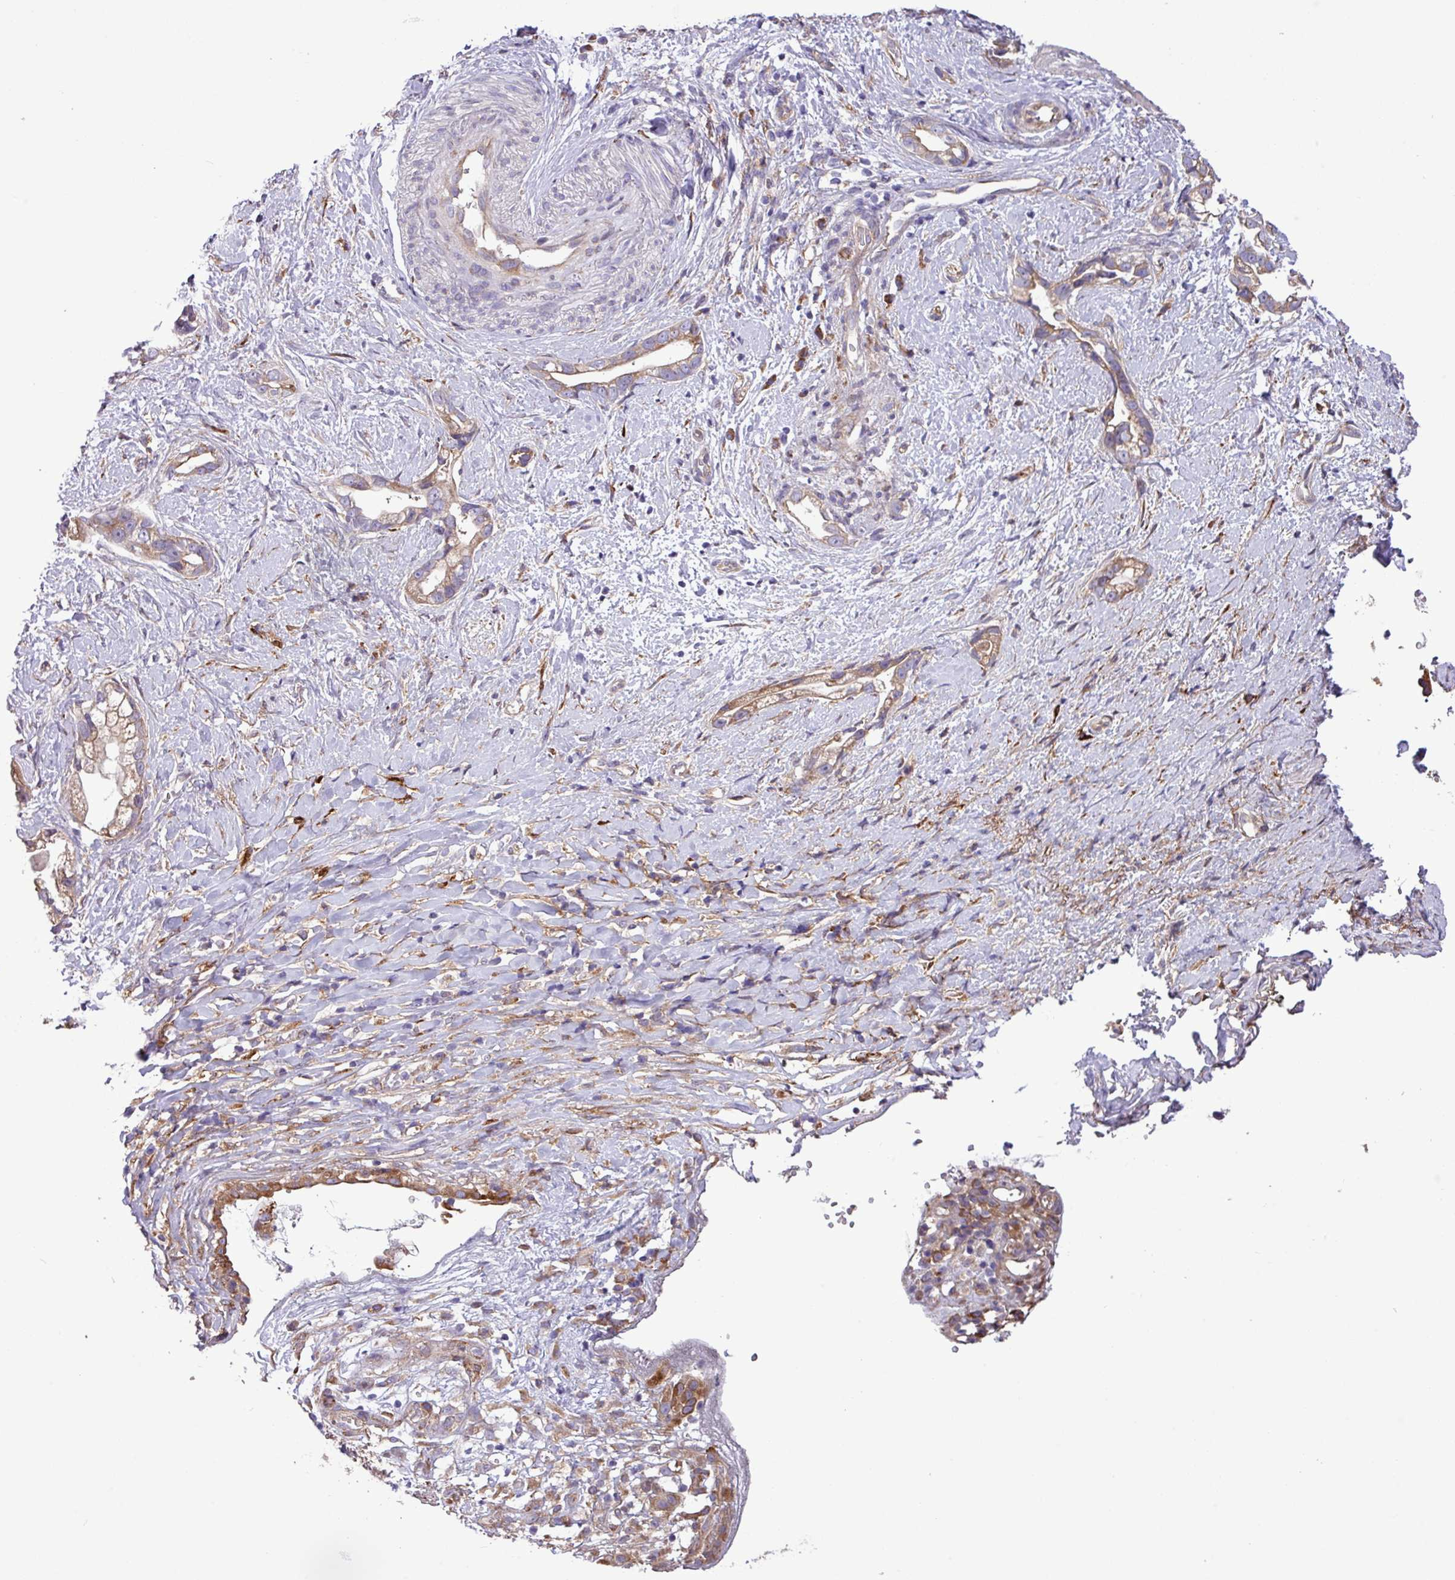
{"staining": {"intensity": "moderate", "quantity": "25%-75%", "location": "cytoplasmic/membranous"}, "tissue": "stomach cancer", "cell_type": "Tumor cells", "image_type": "cancer", "snomed": [{"axis": "morphology", "description": "Adenocarcinoma, NOS"}, {"axis": "topography", "description": "Stomach"}], "caption": "Immunohistochemistry of stomach cancer (adenocarcinoma) shows medium levels of moderate cytoplasmic/membranous staining in approximately 25%-75% of tumor cells. Using DAB (brown) and hematoxylin (blue) stains, captured at high magnification using brightfield microscopy.", "gene": "MEGF6", "patient": {"sex": "male", "age": 55}}